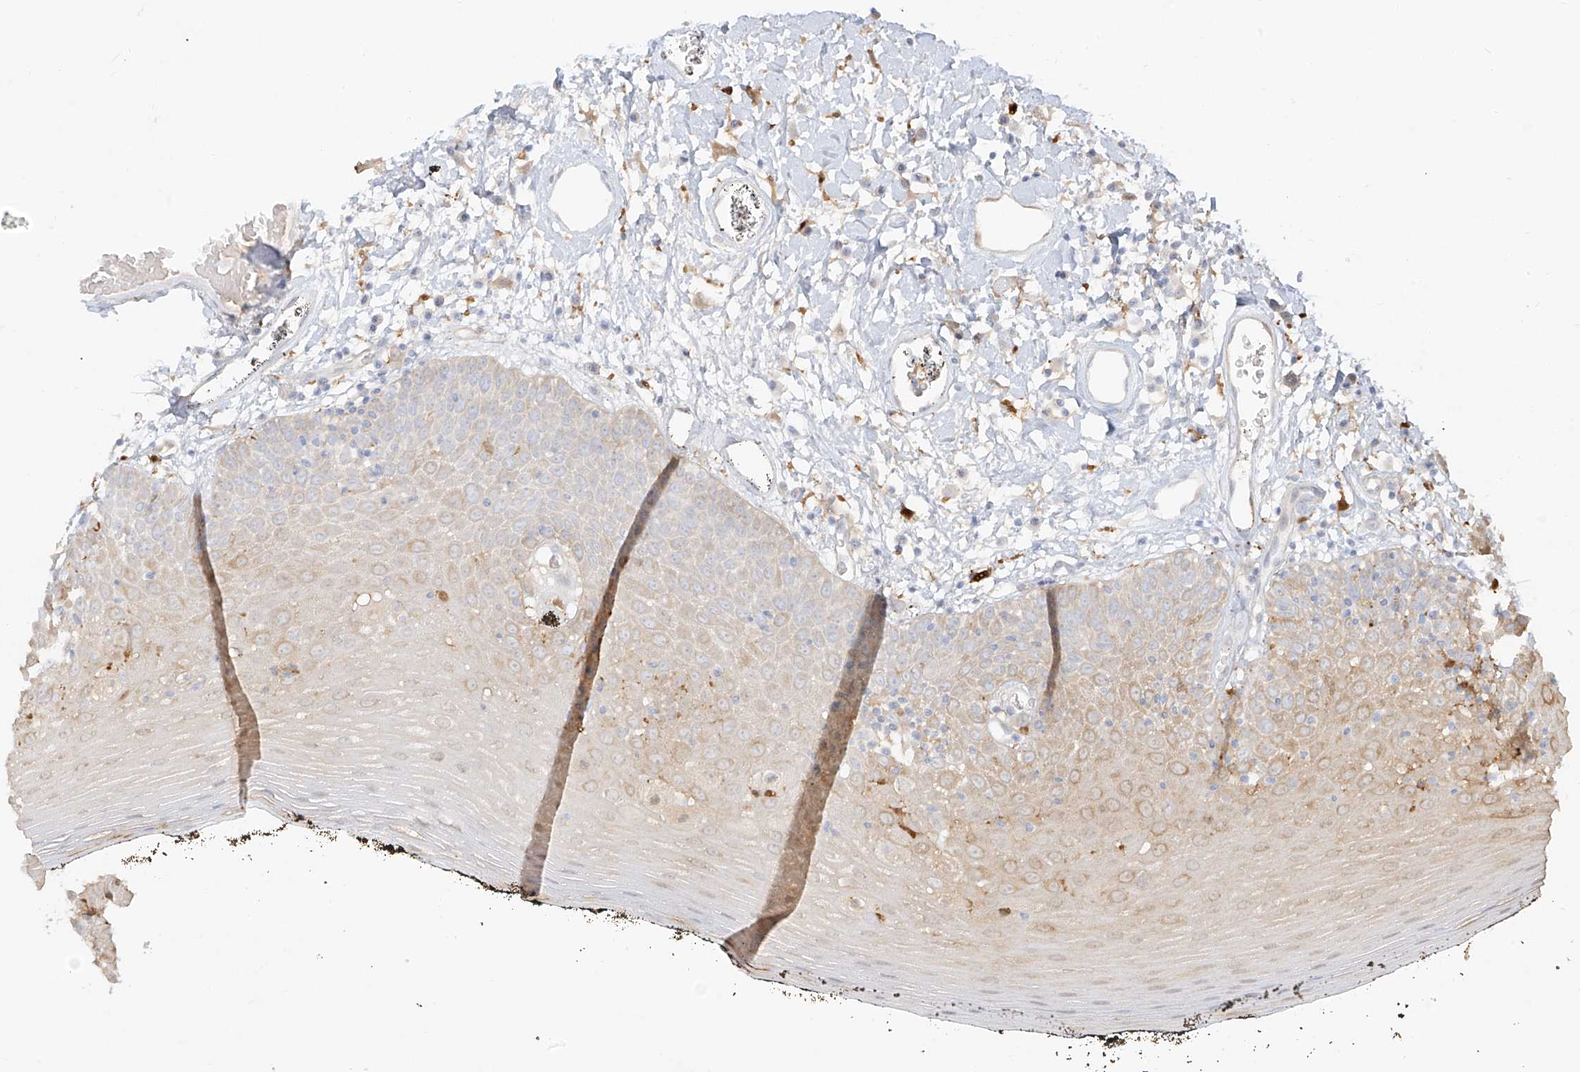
{"staining": {"intensity": "weak", "quantity": "<25%", "location": "cytoplasmic/membranous"}, "tissue": "oral mucosa", "cell_type": "Squamous epithelial cells", "image_type": "normal", "snomed": [{"axis": "morphology", "description": "Normal tissue, NOS"}, {"axis": "topography", "description": "Oral tissue"}], "caption": "High power microscopy histopathology image of an IHC histopathology image of normal oral mucosa, revealing no significant staining in squamous epithelial cells.", "gene": "UPK1B", "patient": {"sex": "male", "age": 74}}